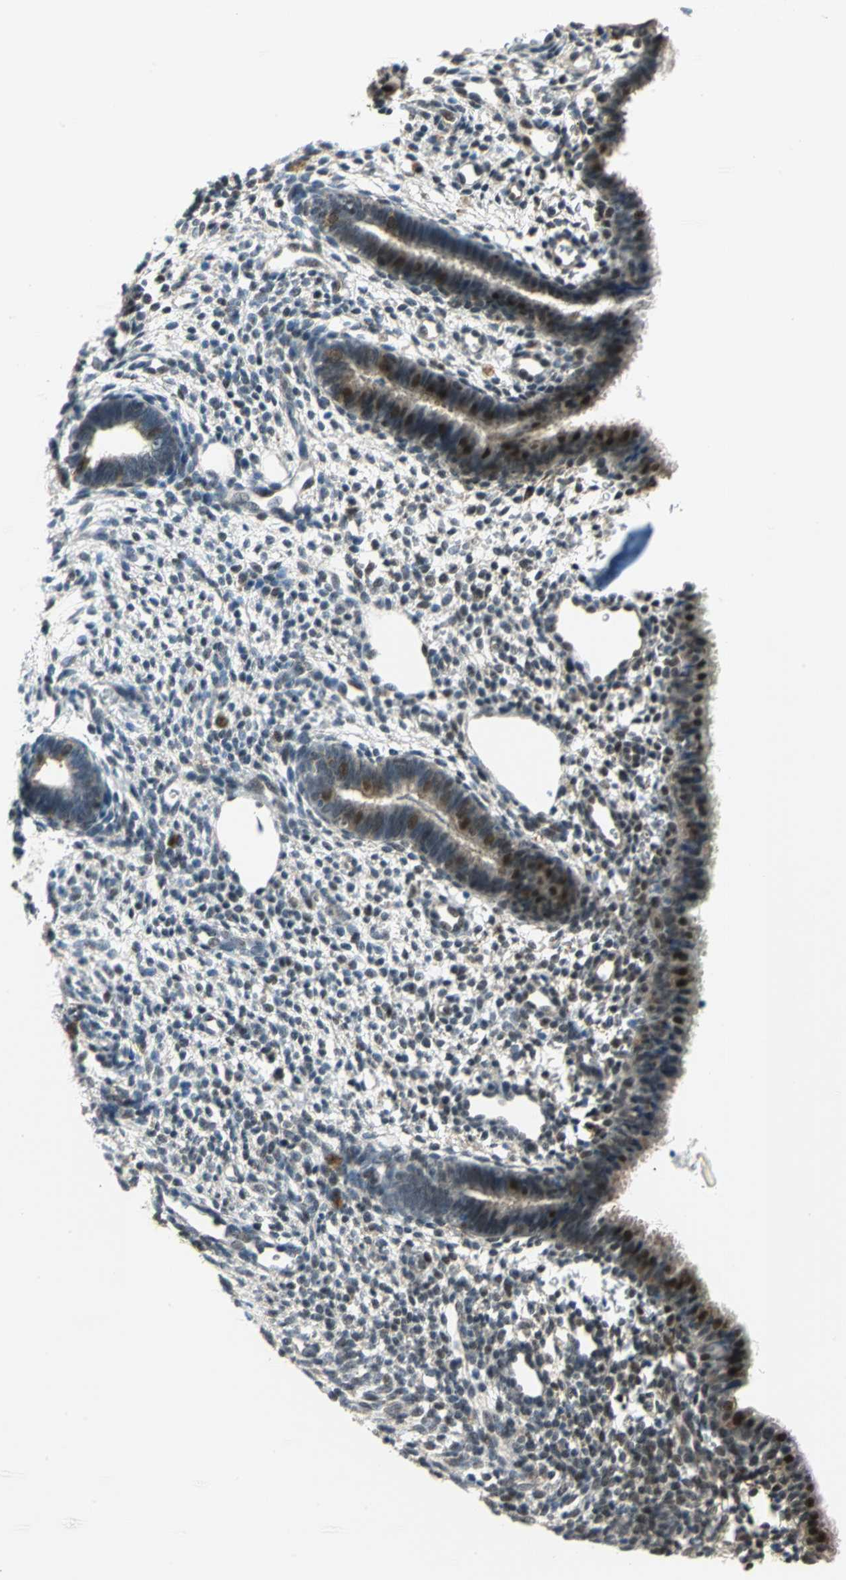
{"staining": {"intensity": "negative", "quantity": "none", "location": "none"}, "tissue": "endometrium", "cell_type": "Cells in endometrial stroma", "image_type": "normal", "snomed": [{"axis": "morphology", "description": "Normal tissue, NOS"}, {"axis": "topography", "description": "Endometrium"}], "caption": "The photomicrograph demonstrates no staining of cells in endometrial stroma in unremarkable endometrium.", "gene": "PIN1", "patient": {"sex": "female", "age": 27}}